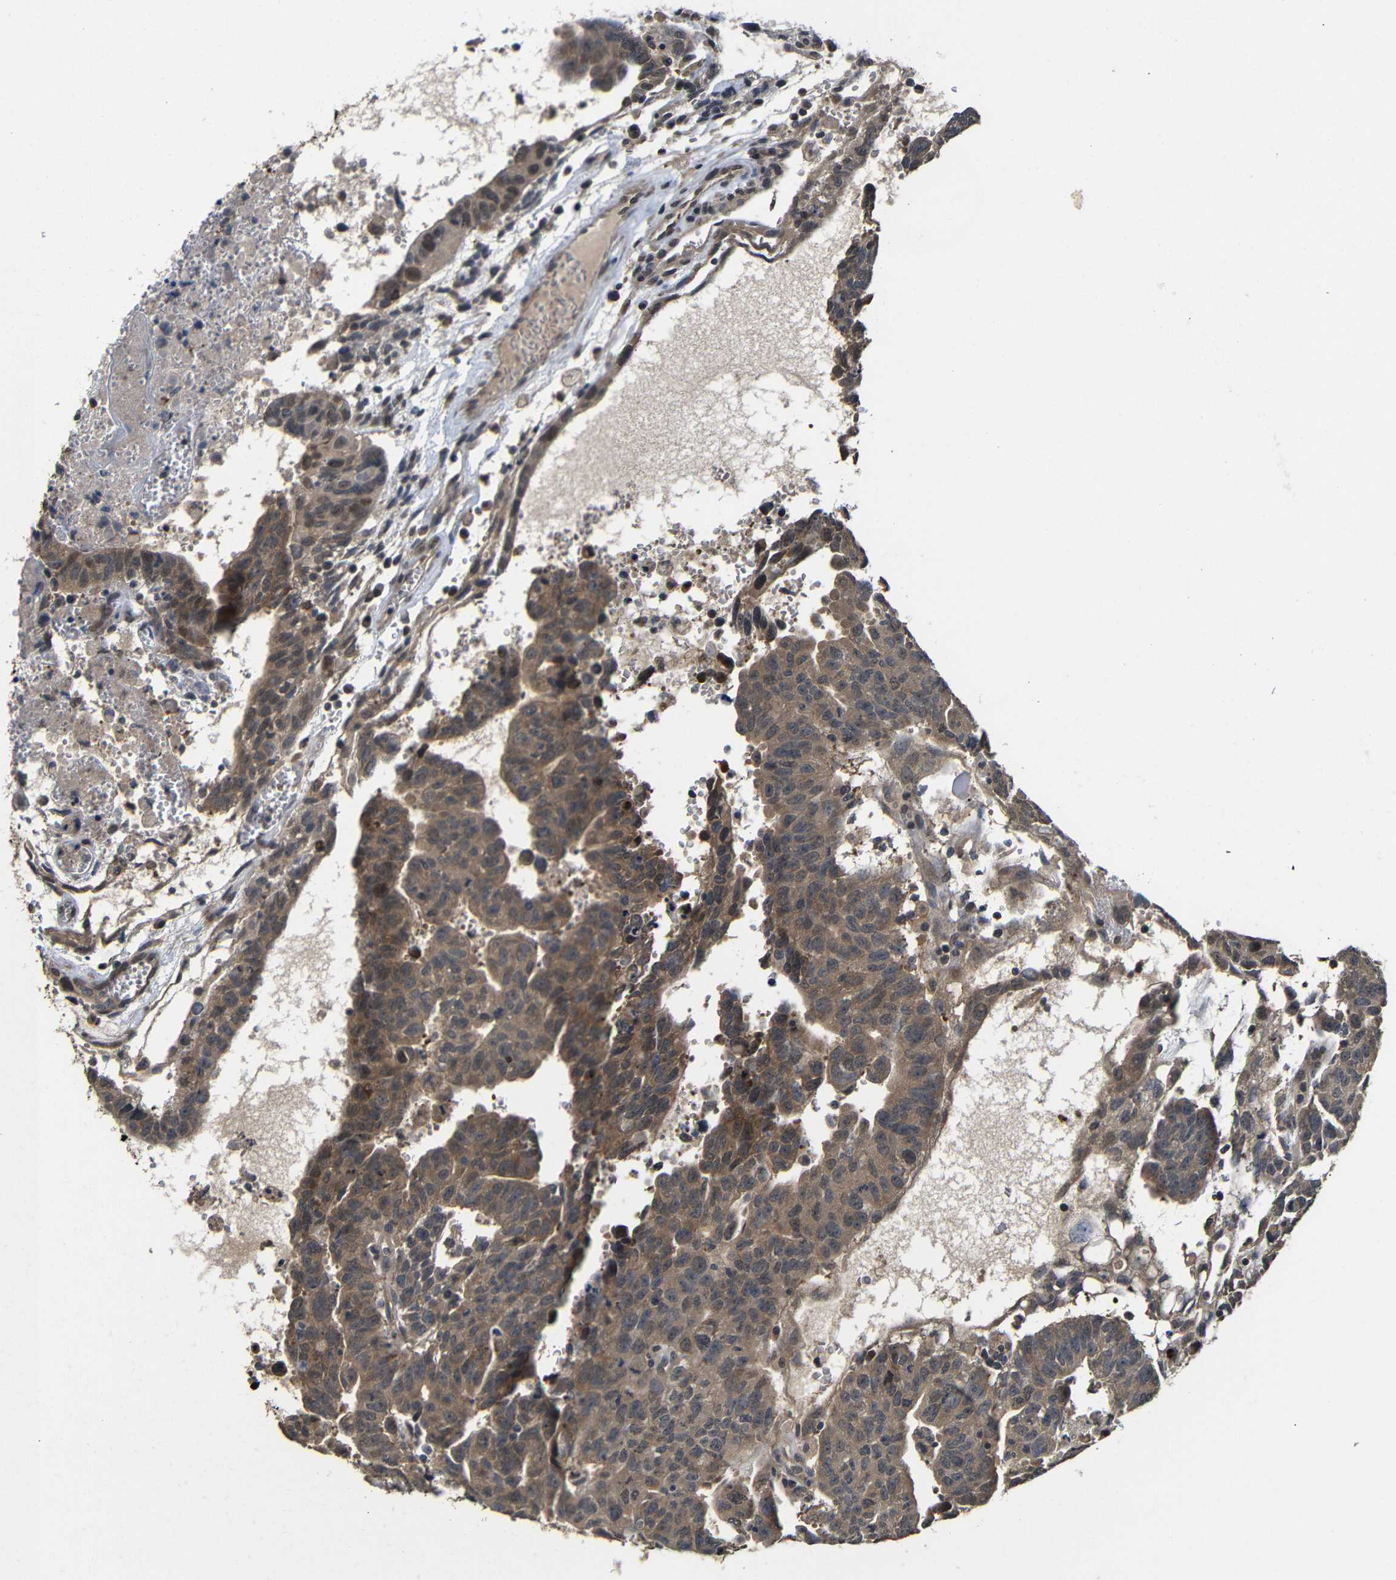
{"staining": {"intensity": "moderate", "quantity": ">75%", "location": "cytoplasmic/membranous"}, "tissue": "testis cancer", "cell_type": "Tumor cells", "image_type": "cancer", "snomed": [{"axis": "morphology", "description": "Seminoma, NOS"}, {"axis": "morphology", "description": "Carcinoma, Embryonal, NOS"}, {"axis": "topography", "description": "Testis"}], "caption": "A medium amount of moderate cytoplasmic/membranous staining is appreciated in approximately >75% of tumor cells in embryonal carcinoma (testis) tissue.", "gene": "ATG12", "patient": {"sex": "male", "age": 52}}